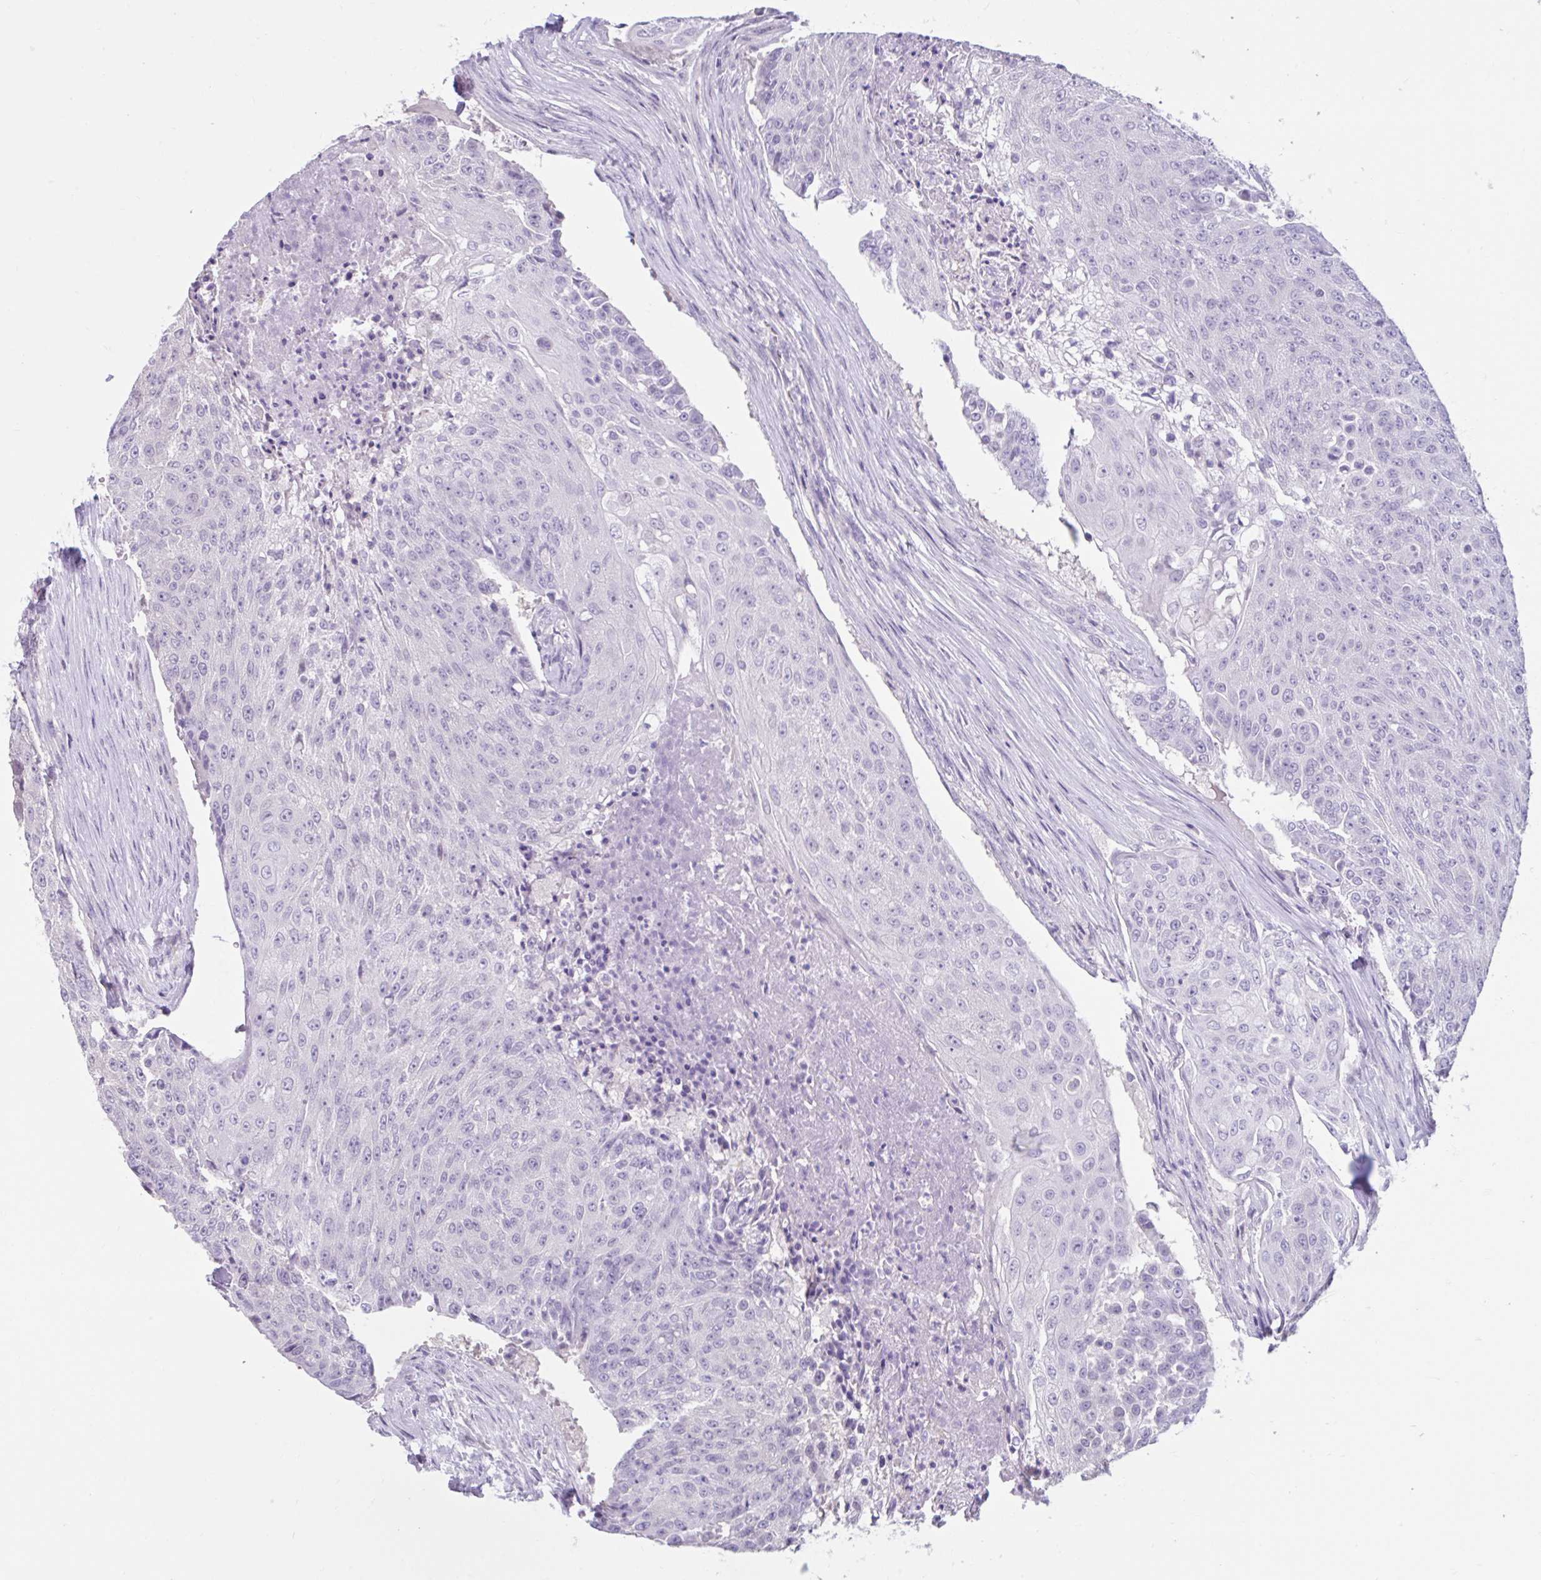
{"staining": {"intensity": "negative", "quantity": "none", "location": "none"}, "tissue": "urothelial cancer", "cell_type": "Tumor cells", "image_type": "cancer", "snomed": [{"axis": "morphology", "description": "Urothelial carcinoma, High grade"}, {"axis": "topography", "description": "Urinary bladder"}], "caption": "Tumor cells show no significant protein expression in urothelial cancer.", "gene": "CDH19", "patient": {"sex": "female", "age": 63}}